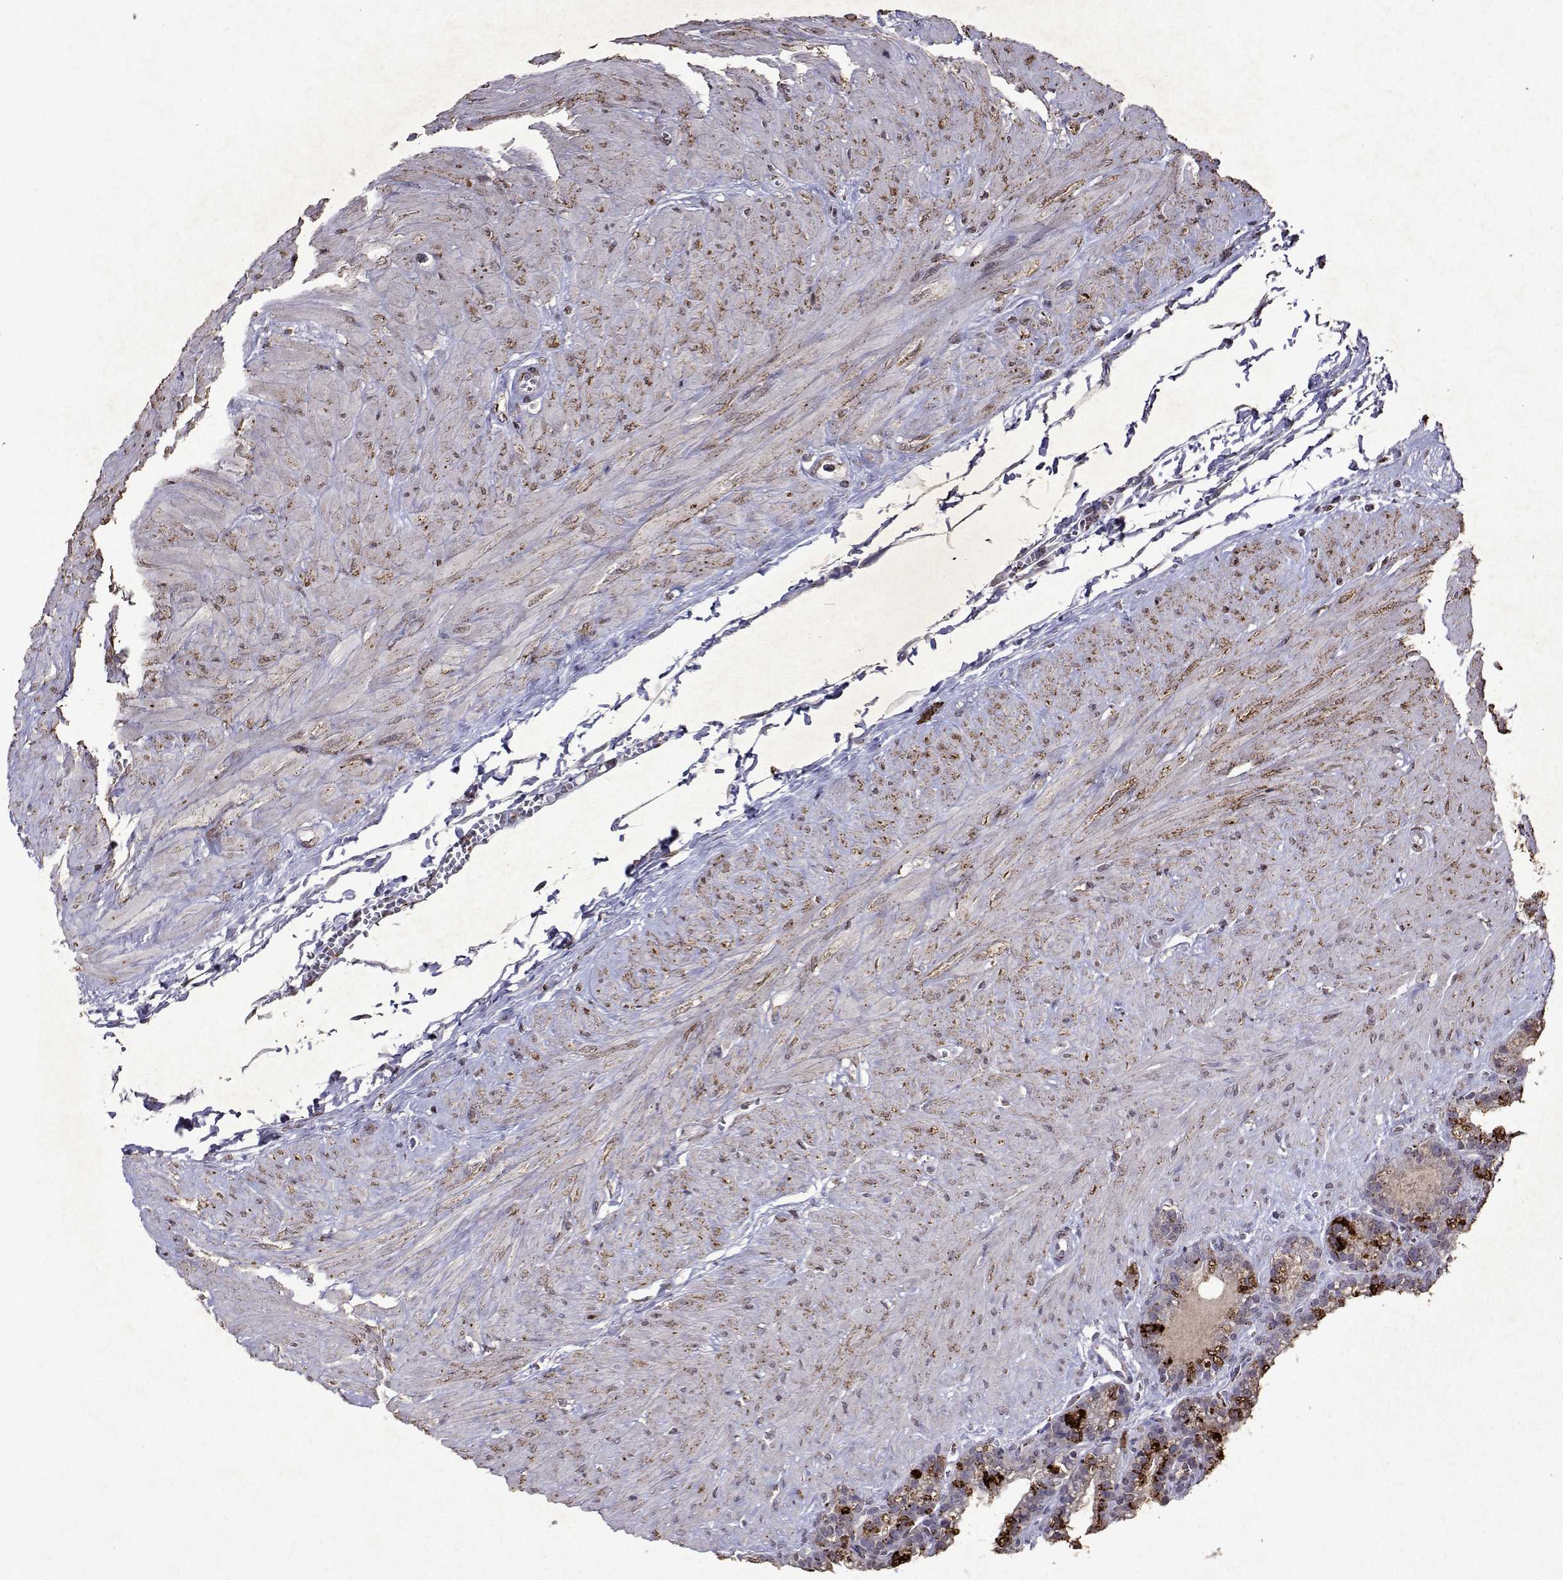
{"staining": {"intensity": "strong", "quantity": "25%-75%", "location": "cytoplasmic/membranous"}, "tissue": "seminal vesicle", "cell_type": "Glandular cells", "image_type": "normal", "snomed": [{"axis": "morphology", "description": "Normal tissue, NOS"}, {"axis": "topography", "description": "Seminal veicle"}], "caption": "Strong cytoplasmic/membranous staining is present in about 25%-75% of glandular cells in normal seminal vesicle.", "gene": "DUSP28", "patient": {"sex": "male", "age": 76}}